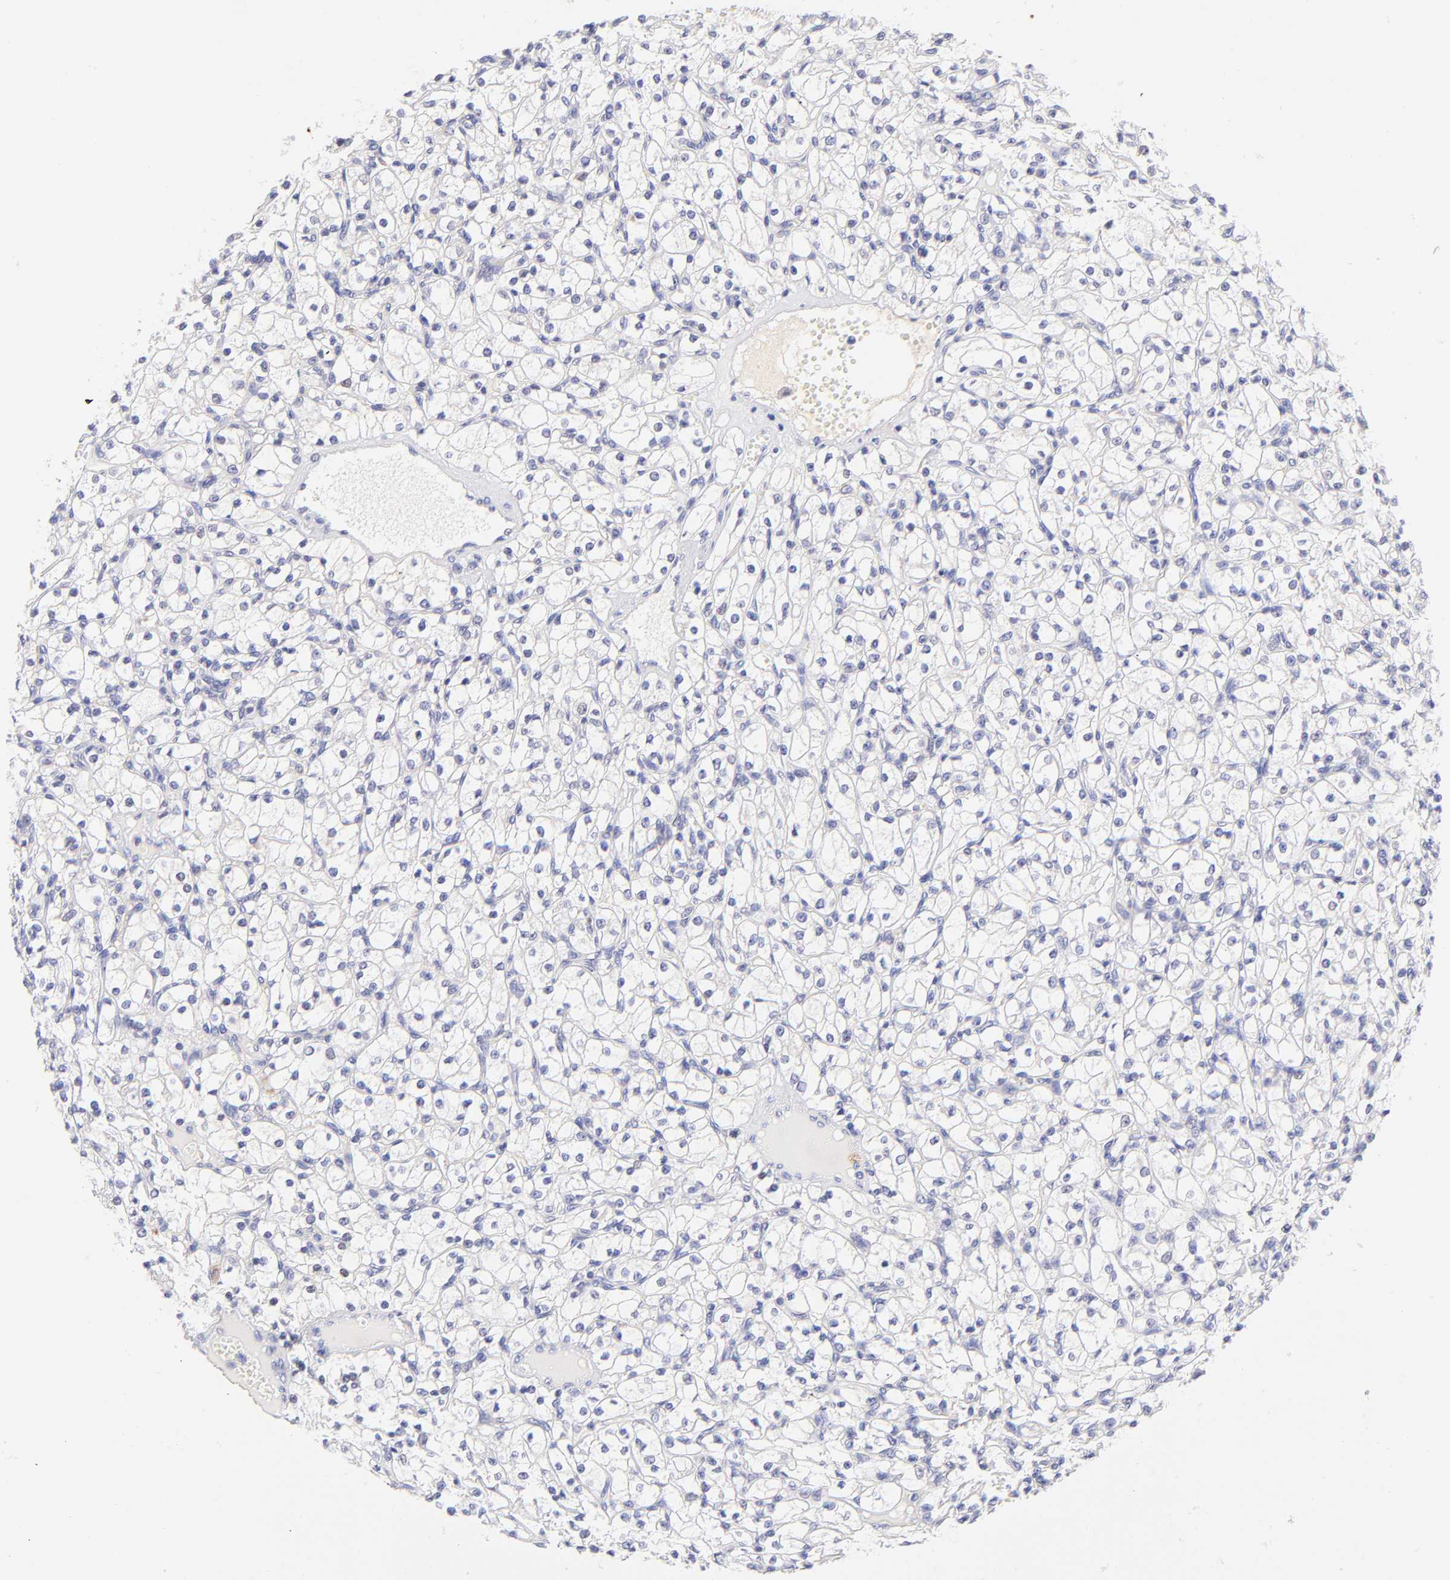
{"staining": {"intensity": "negative", "quantity": "none", "location": "none"}, "tissue": "renal cancer", "cell_type": "Tumor cells", "image_type": "cancer", "snomed": [{"axis": "morphology", "description": "Adenocarcinoma, NOS"}, {"axis": "topography", "description": "Kidney"}], "caption": "High power microscopy histopathology image of an immunohistochemistry (IHC) micrograph of renal cancer (adenocarcinoma), revealing no significant staining in tumor cells.", "gene": "RPL11", "patient": {"sex": "male", "age": 61}}